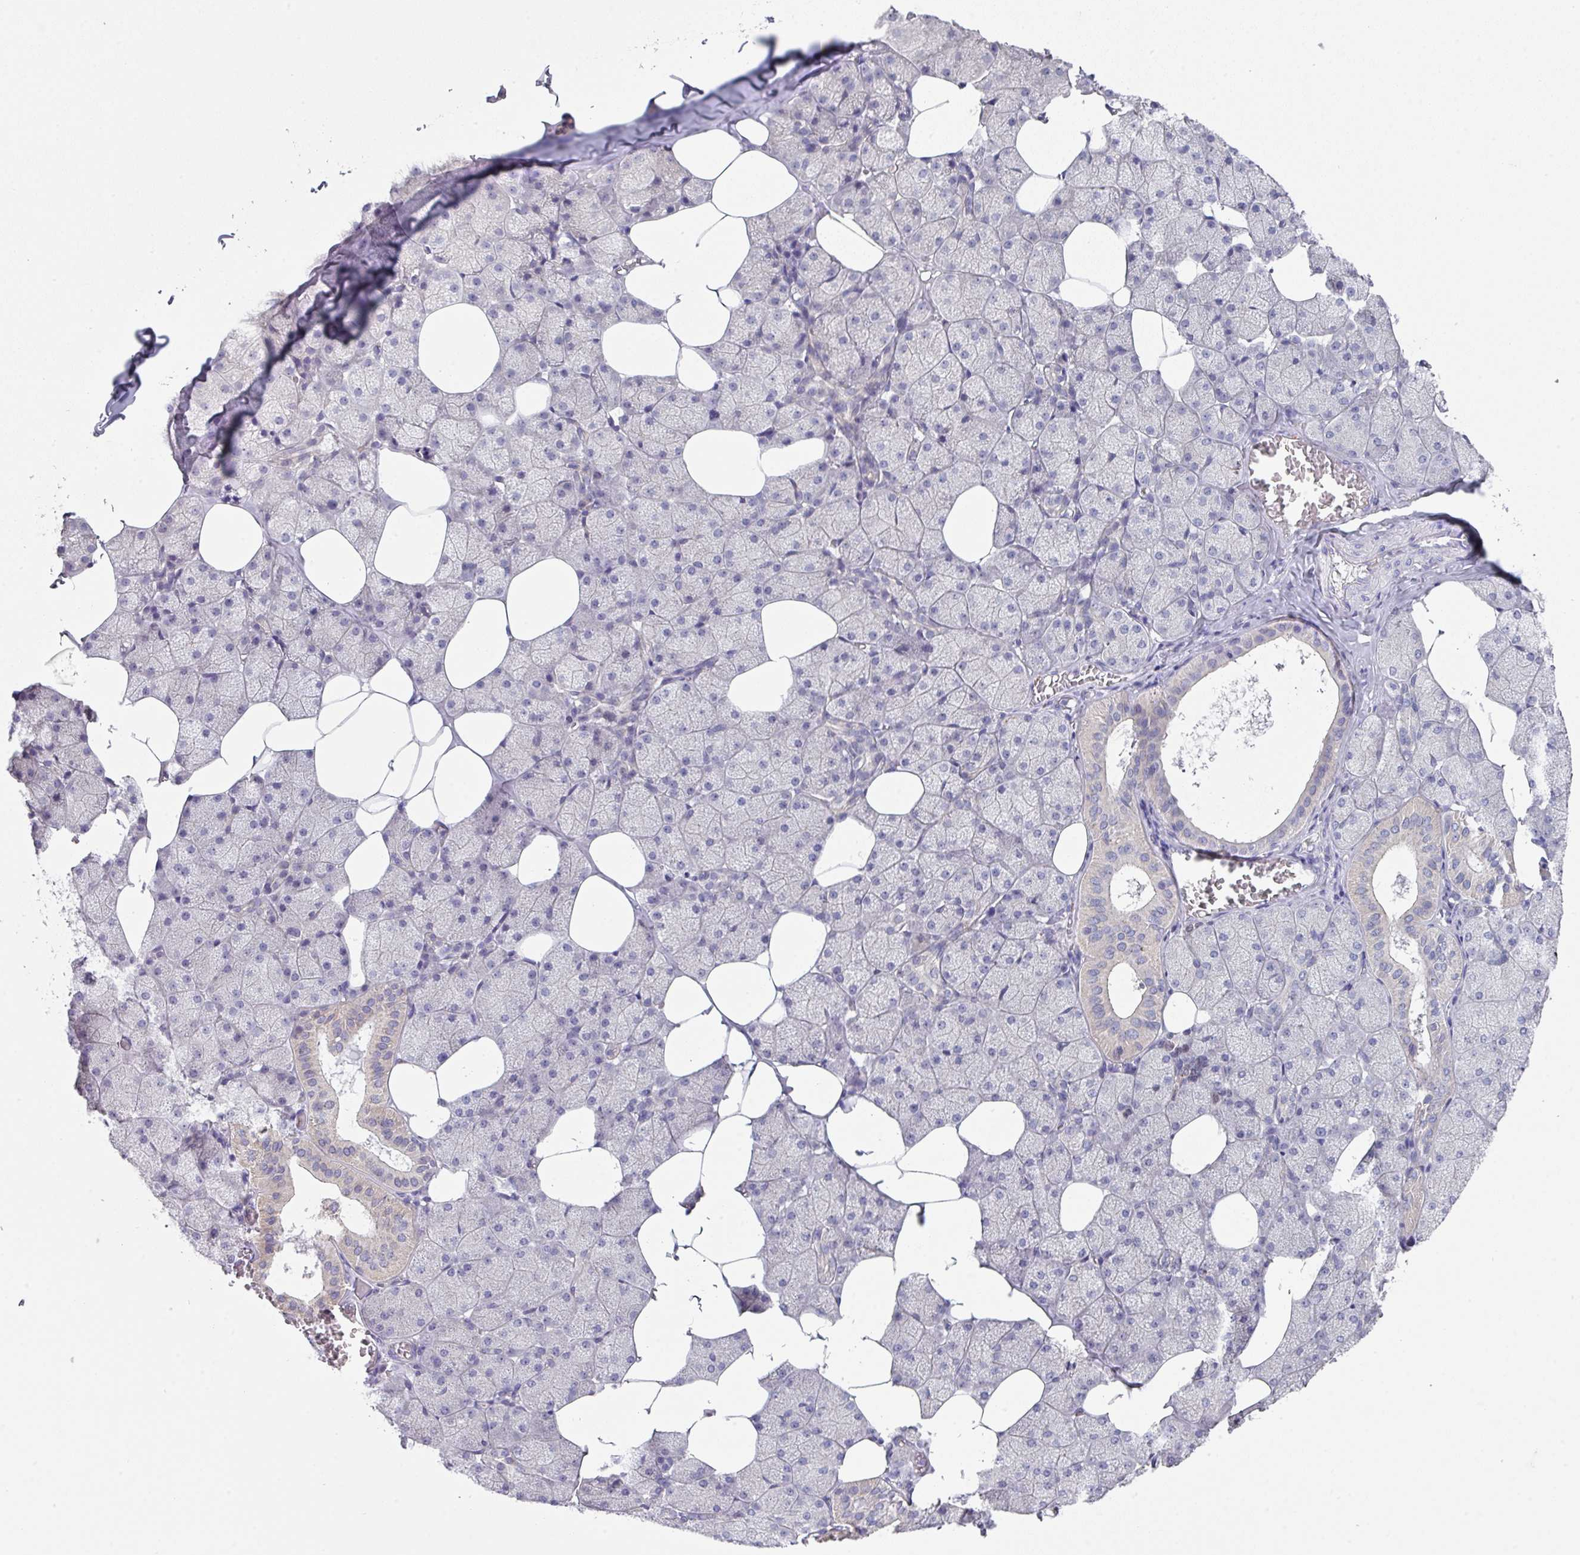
{"staining": {"intensity": "weak", "quantity": "<25%", "location": "cytoplasmic/membranous"}, "tissue": "salivary gland", "cell_type": "Glandular cells", "image_type": "normal", "snomed": [{"axis": "morphology", "description": "Normal tissue, NOS"}, {"axis": "topography", "description": "Salivary gland"}, {"axis": "topography", "description": "Peripheral nerve tissue"}], "caption": "This is a micrograph of immunohistochemistry staining of benign salivary gland, which shows no positivity in glandular cells.", "gene": "DCAF12L1", "patient": {"sex": "male", "age": 38}}